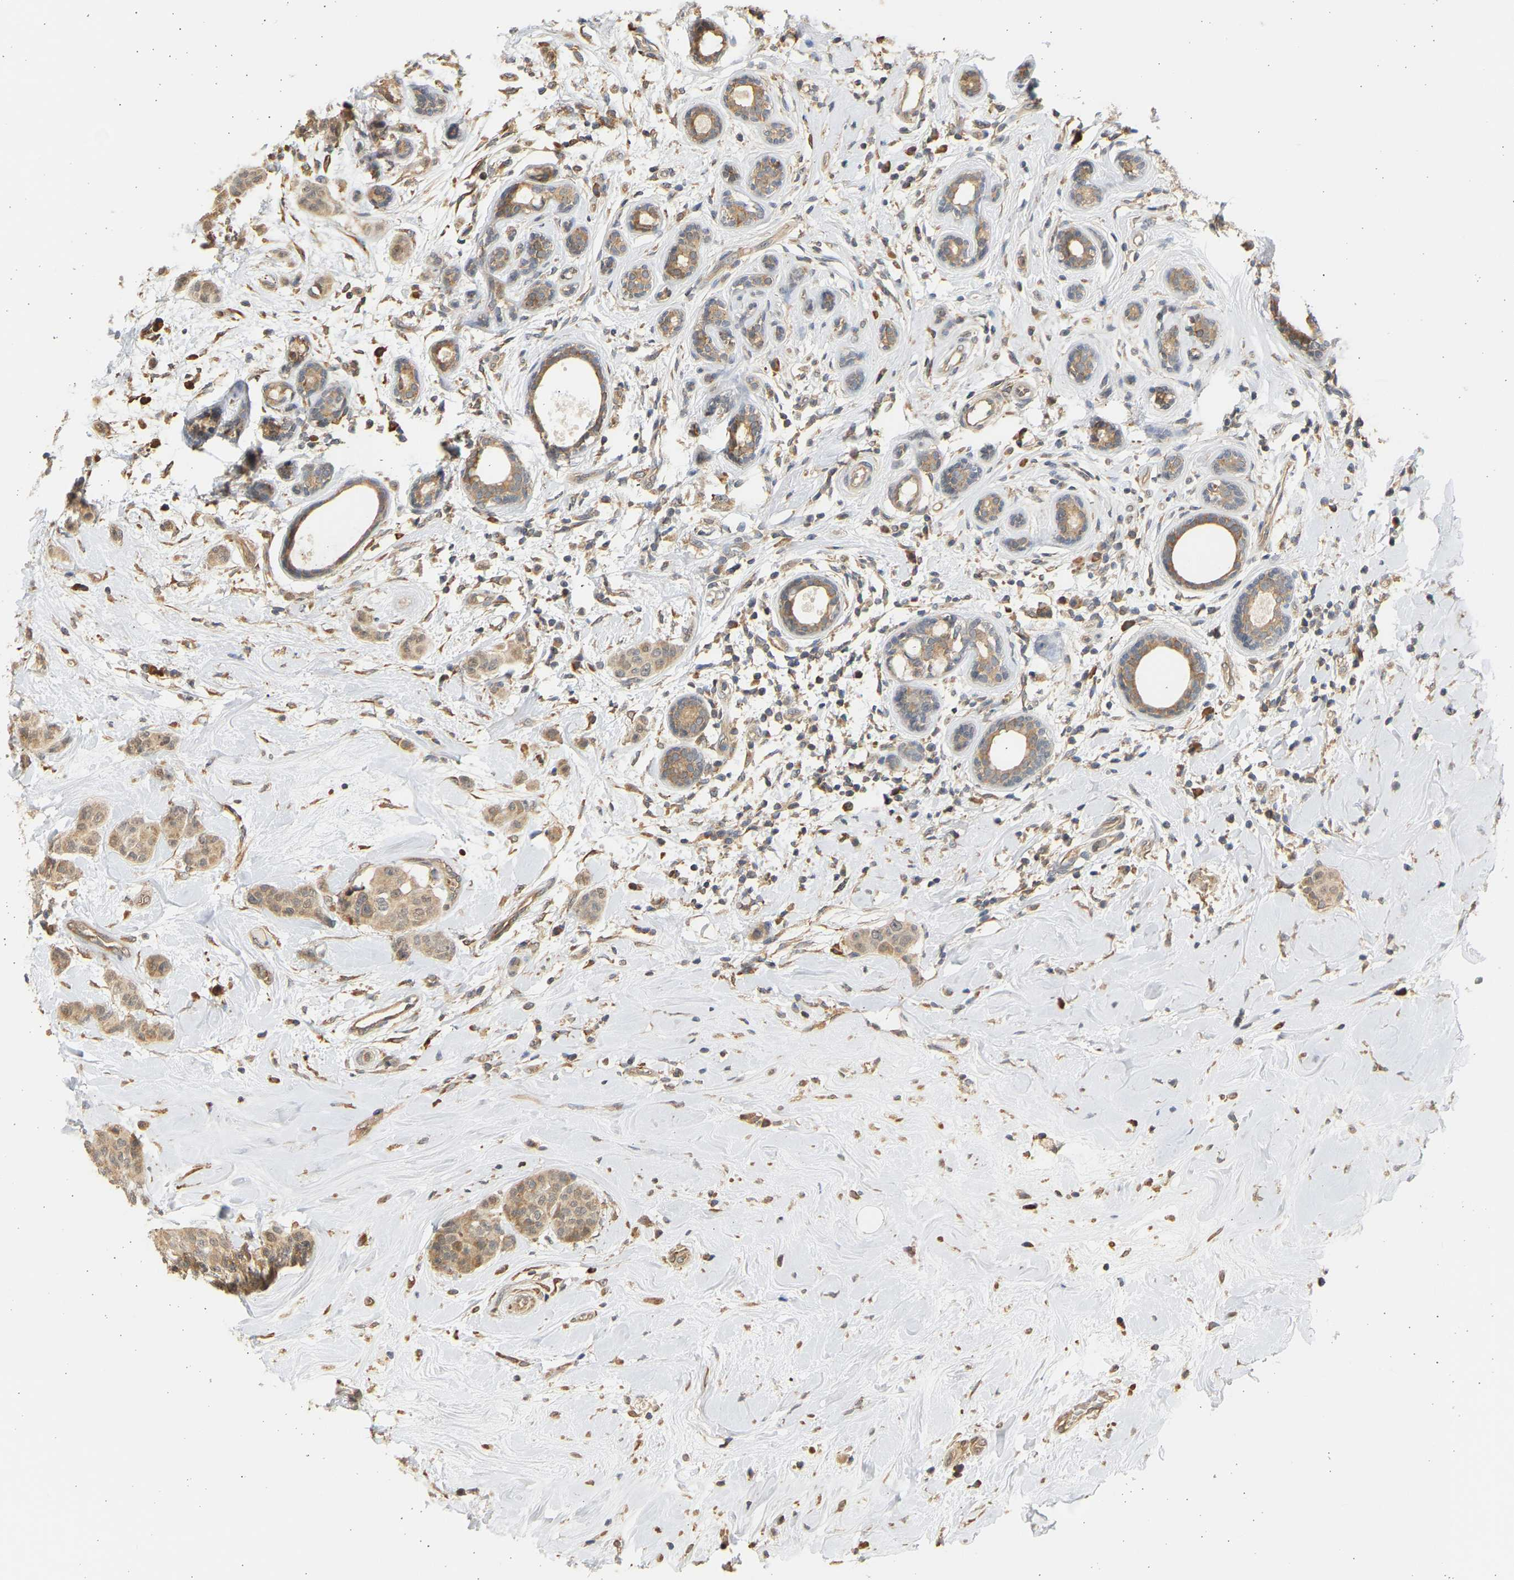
{"staining": {"intensity": "moderate", "quantity": ">75%", "location": "cytoplasmic/membranous,nuclear"}, "tissue": "breast cancer", "cell_type": "Tumor cells", "image_type": "cancer", "snomed": [{"axis": "morphology", "description": "Normal tissue, NOS"}, {"axis": "morphology", "description": "Duct carcinoma"}, {"axis": "topography", "description": "Breast"}], "caption": "Moderate cytoplasmic/membranous and nuclear expression is identified in about >75% of tumor cells in breast cancer. The protein of interest is stained brown, and the nuclei are stained in blue (DAB (3,3'-diaminobenzidine) IHC with brightfield microscopy, high magnification).", "gene": "B4GALT6", "patient": {"sex": "female", "age": 40}}